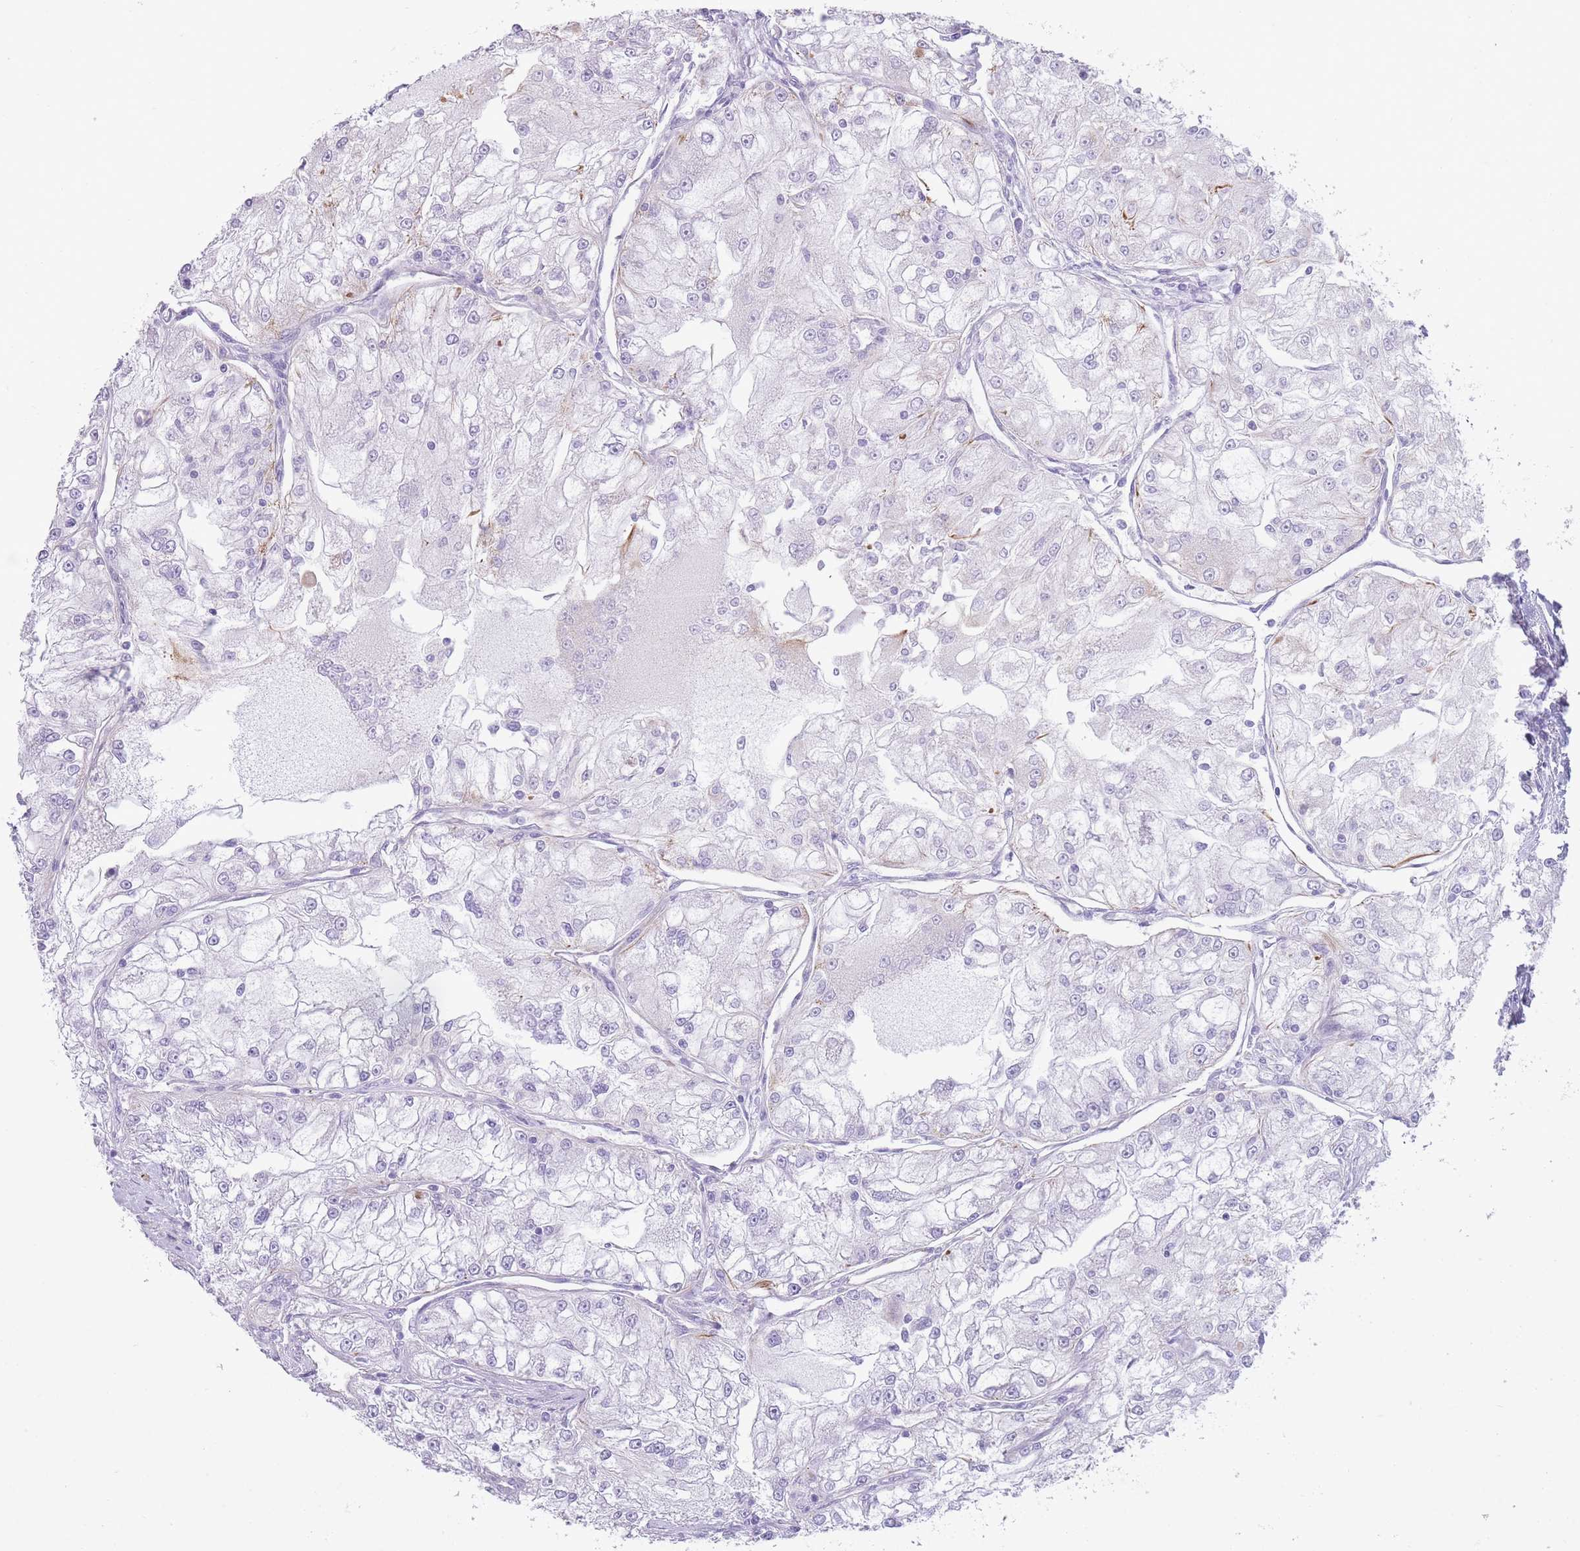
{"staining": {"intensity": "negative", "quantity": "none", "location": "none"}, "tissue": "renal cancer", "cell_type": "Tumor cells", "image_type": "cancer", "snomed": [{"axis": "morphology", "description": "Adenocarcinoma, NOS"}, {"axis": "topography", "description": "Kidney"}], "caption": "Human adenocarcinoma (renal) stained for a protein using immunohistochemistry displays no positivity in tumor cells.", "gene": "PTCD1", "patient": {"sex": "female", "age": 72}}